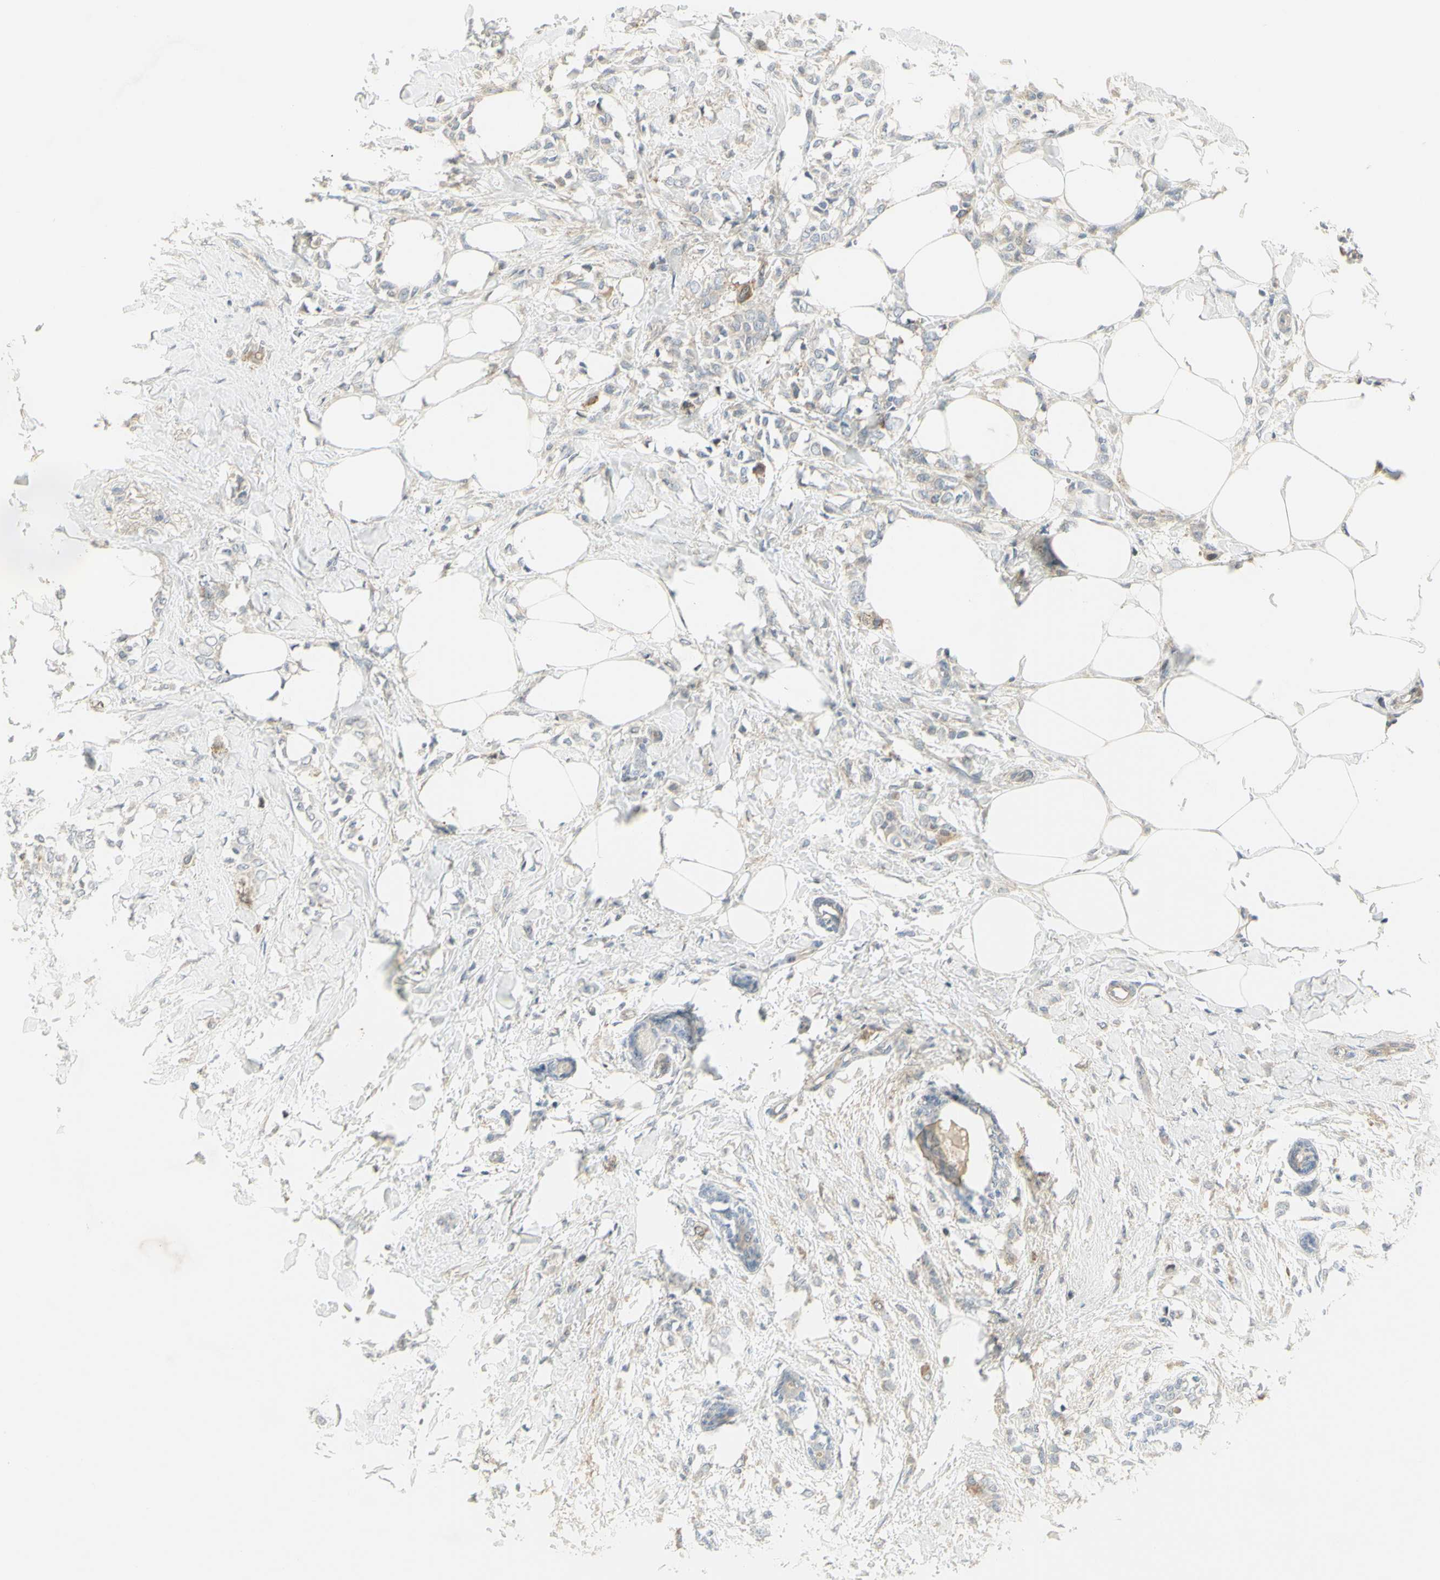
{"staining": {"intensity": "weak", "quantity": "25%-75%", "location": "cytoplasmic/membranous"}, "tissue": "breast cancer", "cell_type": "Tumor cells", "image_type": "cancer", "snomed": [{"axis": "morphology", "description": "Lobular carcinoma, in situ"}, {"axis": "morphology", "description": "Lobular carcinoma"}, {"axis": "topography", "description": "Breast"}], "caption": "Breast cancer stained with DAB (3,3'-diaminobenzidine) immunohistochemistry reveals low levels of weak cytoplasmic/membranous positivity in approximately 25%-75% of tumor cells. (Stains: DAB (3,3'-diaminobenzidine) in brown, nuclei in blue, Microscopy: brightfield microscopy at high magnification).", "gene": "CCNB2", "patient": {"sex": "female", "age": 41}}